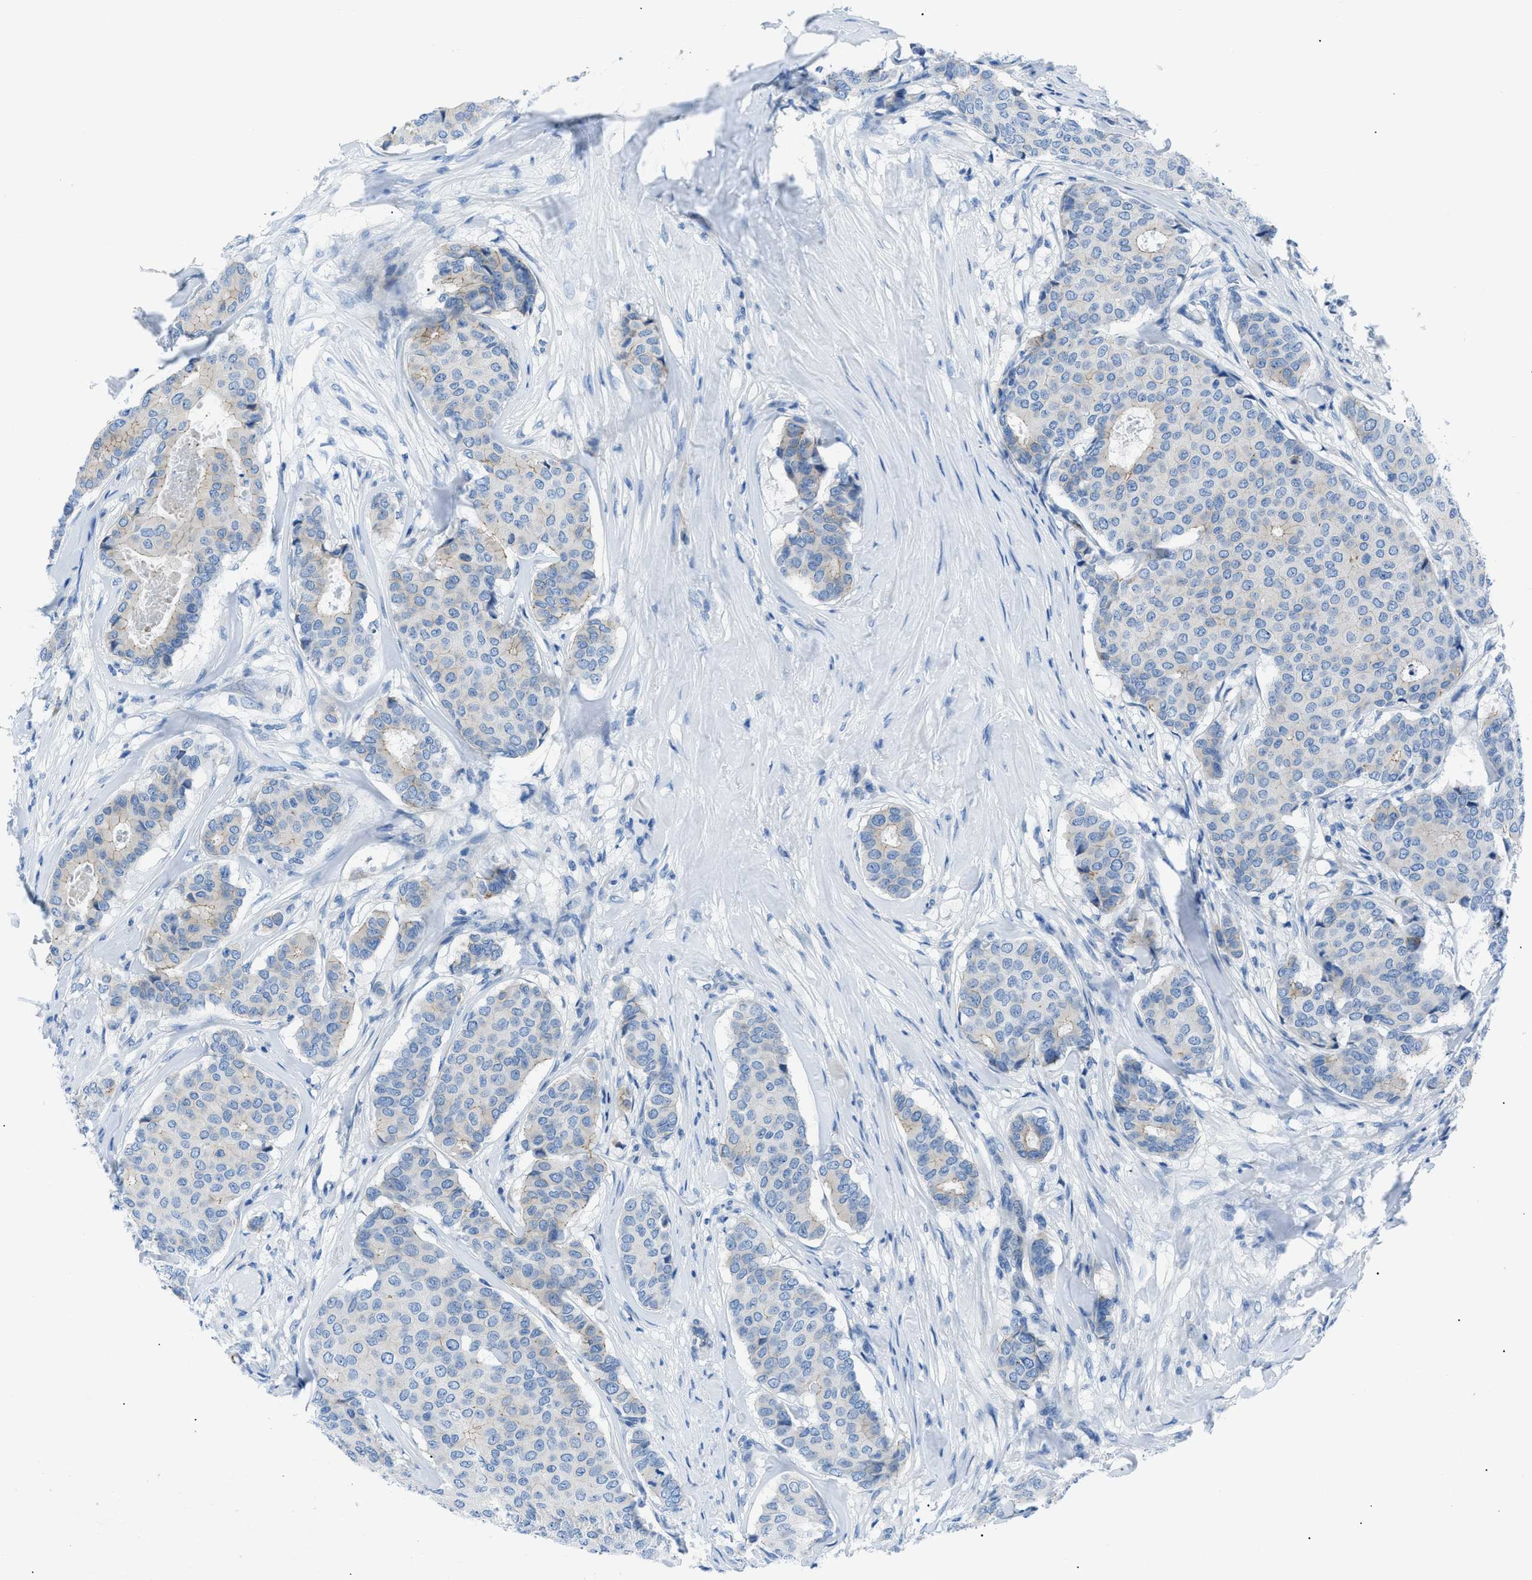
{"staining": {"intensity": "negative", "quantity": "none", "location": "none"}, "tissue": "breast cancer", "cell_type": "Tumor cells", "image_type": "cancer", "snomed": [{"axis": "morphology", "description": "Duct carcinoma"}, {"axis": "topography", "description": "Breast"}], "caption": "High magnification brightfield microscopy of breast cancer stained with DAB (brown) and counterstained with hematoxylin (blue): tumor cells show no significant positivity.", "gene": "ZDHHC24", "patient": {"sex": "female", "age": 75}}